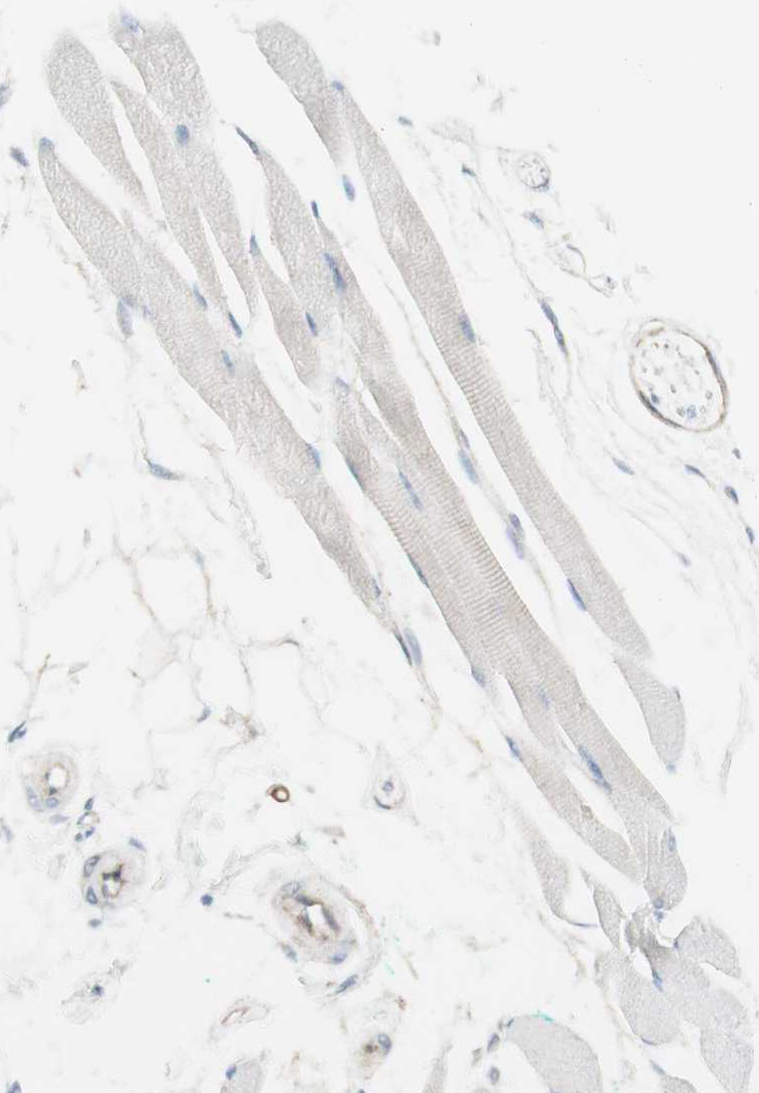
{"staining": {"intensity": "weak", "quantity": "25%-75%", "location": "cytoplasmic/membranous"}, "tissue": "skeletal muscle", "cell_type": "Myocytes", "image_type": "normal", "snomed": [{"axis": "morphology", "description": "Normal tissue, NOS"}, {"axis": "topography", "description": "Skeletal muscle"}, {"axis": "topography", "description": "Oral tissue"}, {"axis": "topography", "description": "Peripheral nerve tissue"}], "caption": "DAB immunohistochemical staining of benign human skeletal muscle displays weak cytoplasmic/membranous protein staining in approximately 25%-75% of myocytes. (DAB (3,3'-diaminobenzidine) = brown stain, brightfield microscopy at high magnification).", "gene": "MYO6", "patient": {"sex": "female", "age": 84}}